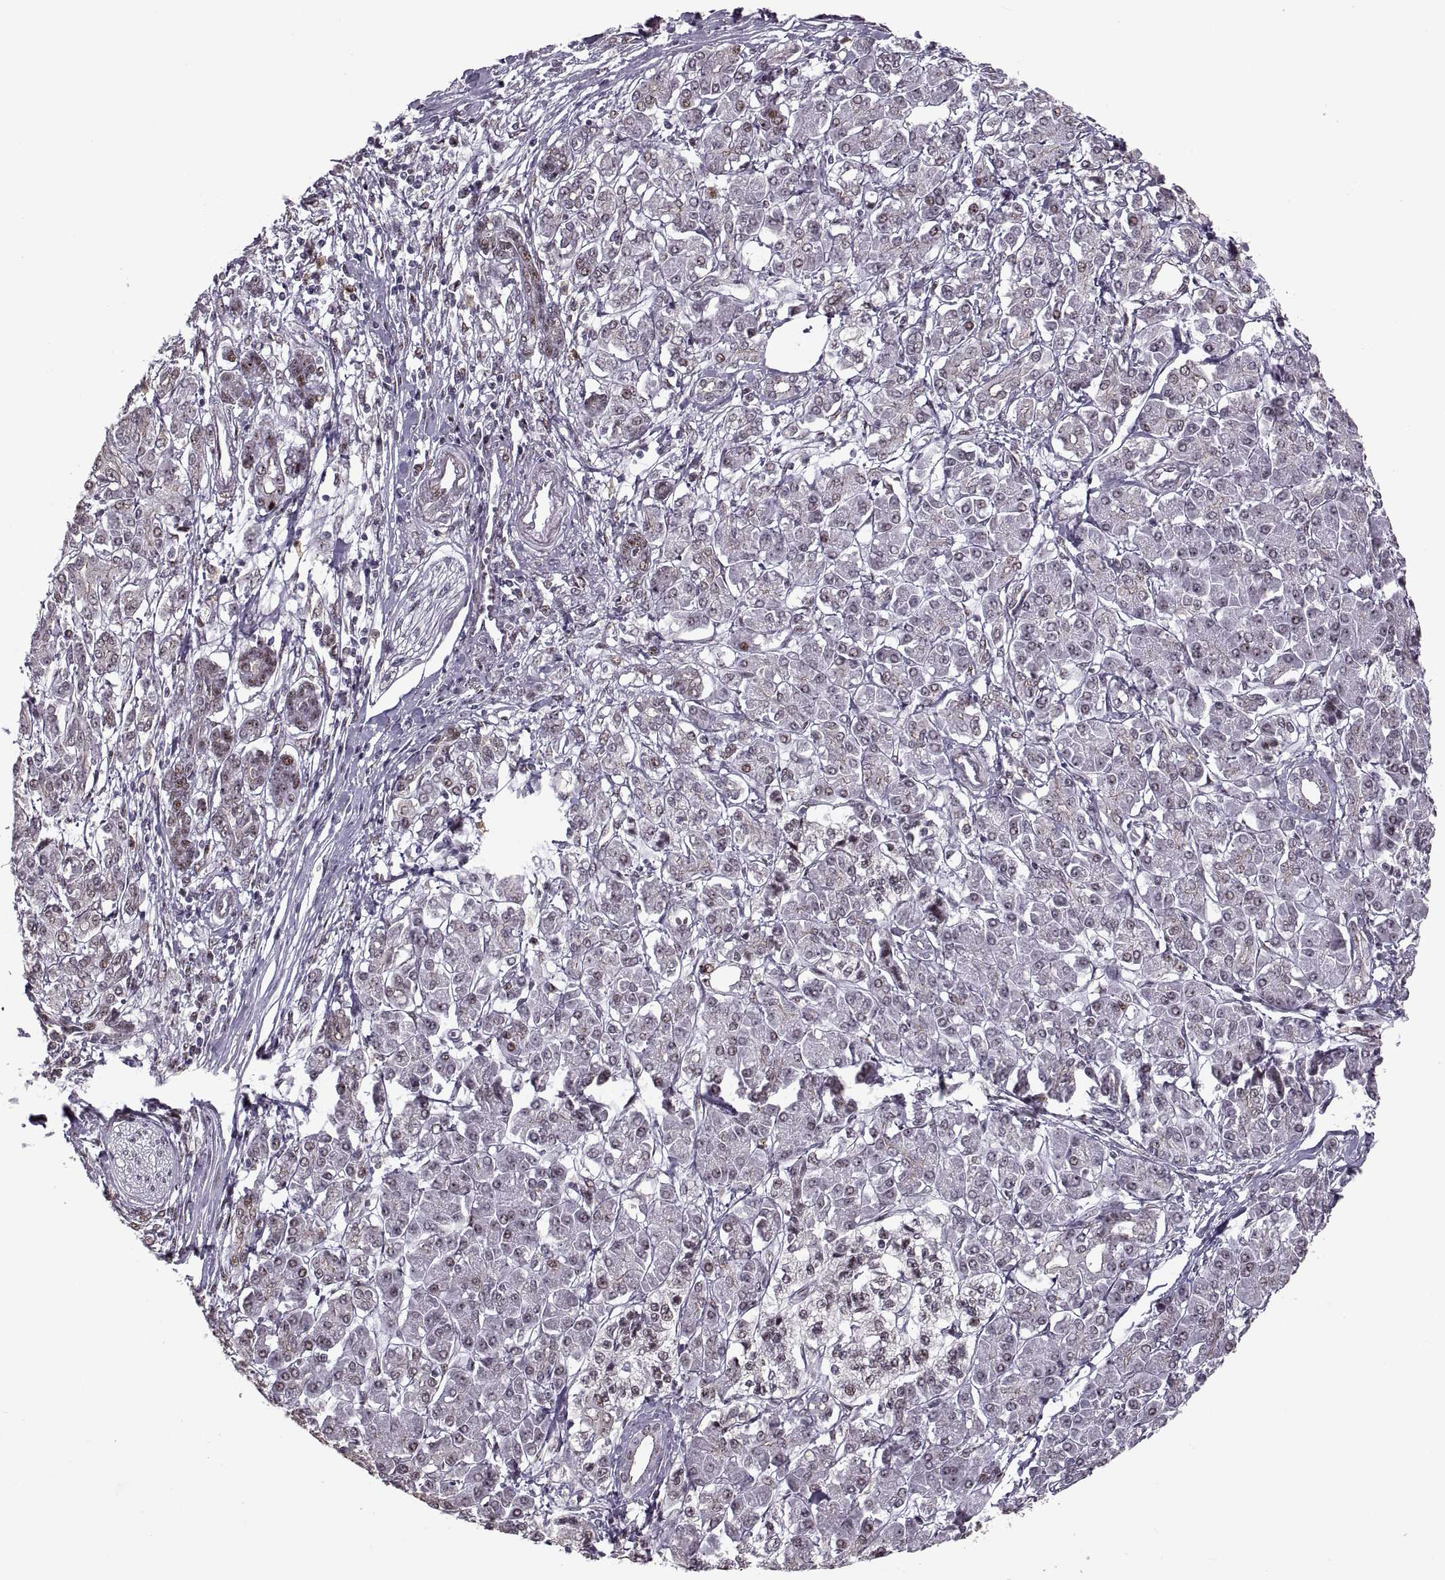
{"staining": {"intensity": "negative", "quantity": "none", "location": "none"}, "tissue": "pancreatic cancer", "cell_type": "Tumor cells", "image_type": "cancer", "snomed": [{"axis": "morphology", "description": "Adenocarcinoma, NOS"}, {"axis": "topography", "description": "Pancreas"}], "caption": "Human pancreatic adenocarcinoma stained for a protein using immunohistochemistry demonstrates no expression in tumor cells.", "gene": "PALS1", "patient": {"sex": "female", "age": 68}}